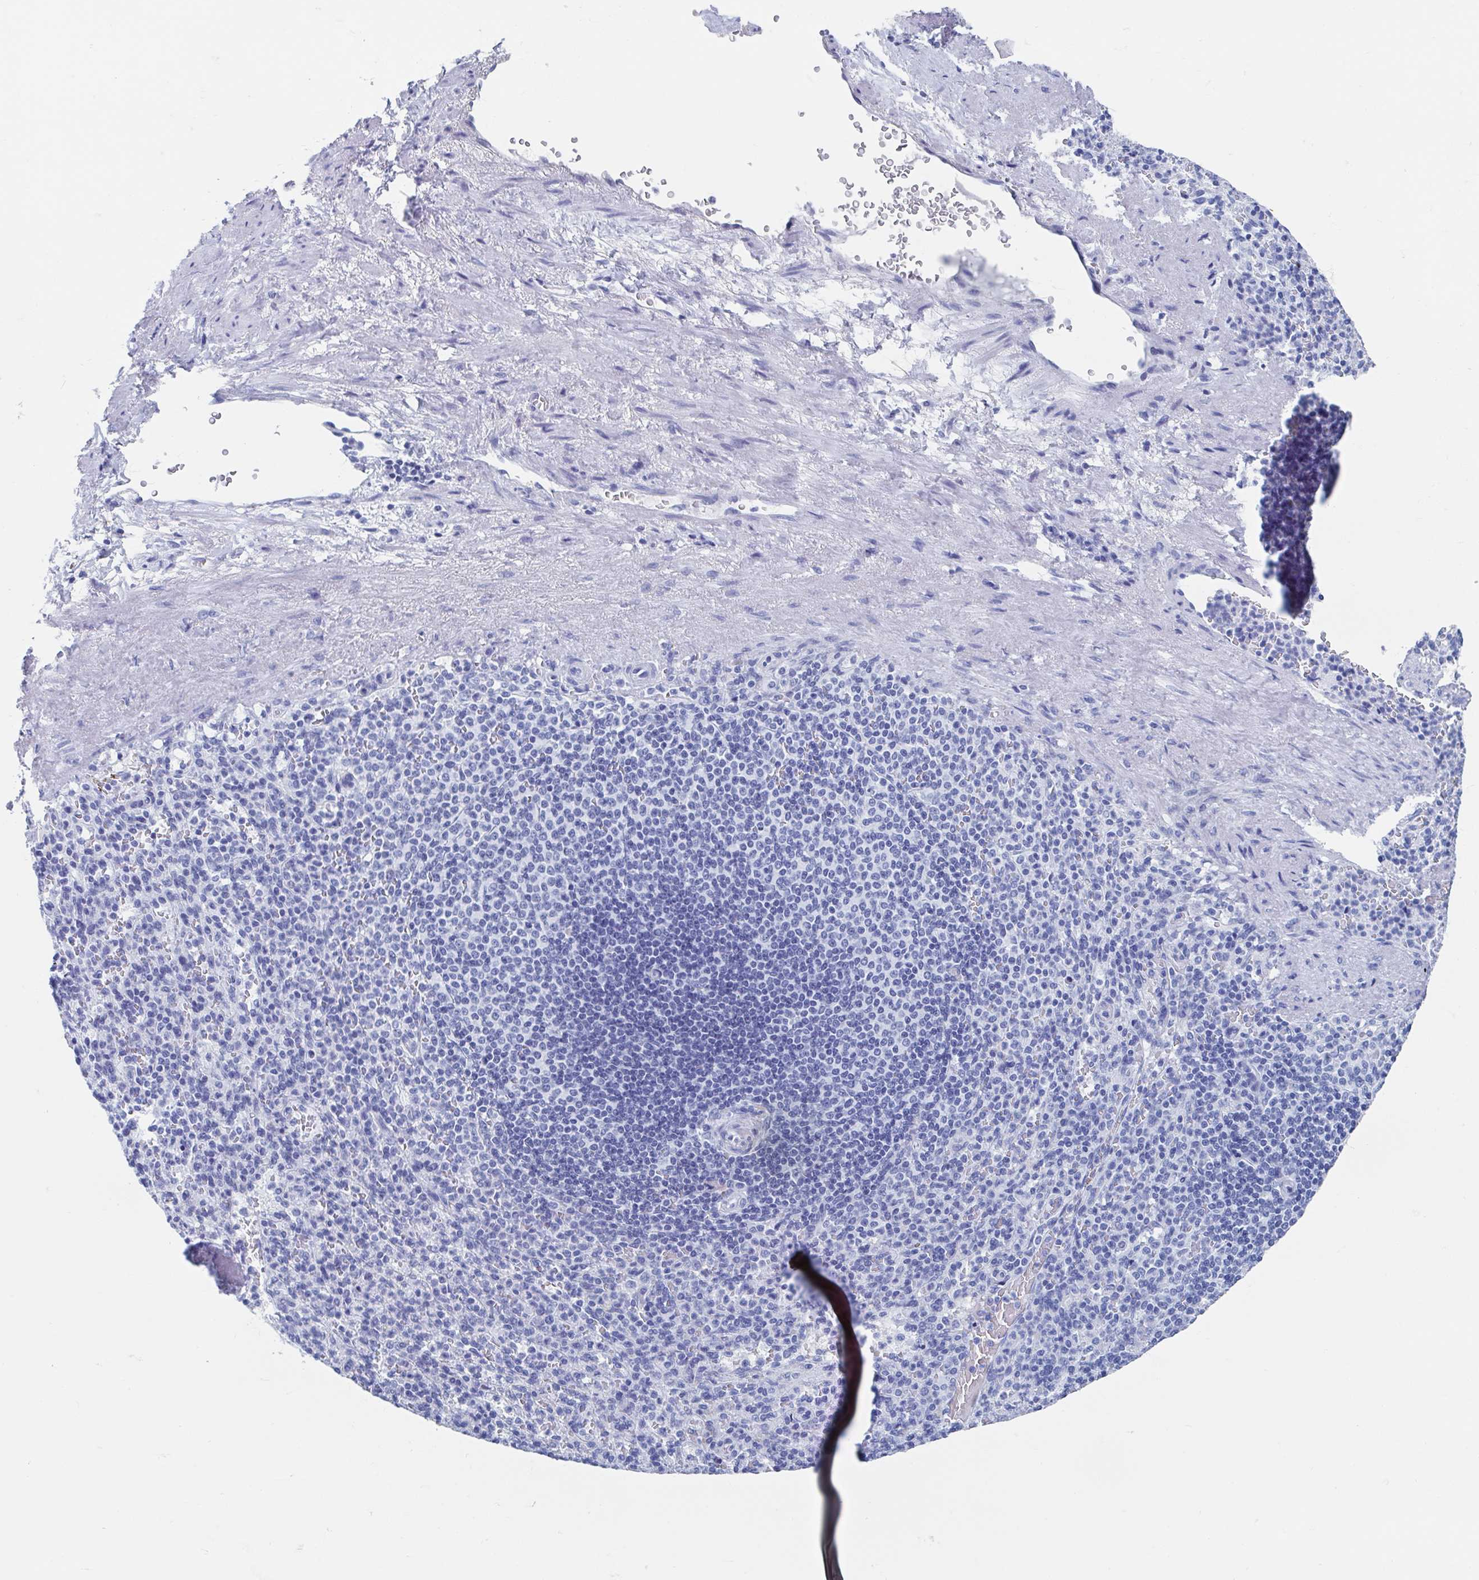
{"staining": {"intensity": "negative", "quantity": "none", "location": "none"}, "tissue": "spleen", "cell_type": "Cells in red pulp", "image_type": "normal", "snomed": [{"axis": "morphology", "description": "Normal tissue, NOS"}, {"axis": "topography", "description": "Spleen"}], "caption": "DAB immunohistochemical staining of benign human spleen displays no significant positivity in cells in red pulp. (DAB immunohistochemistry, high magnification).", "gene": "C10orf53", "patient": {"sex": "female", "age": 74}}